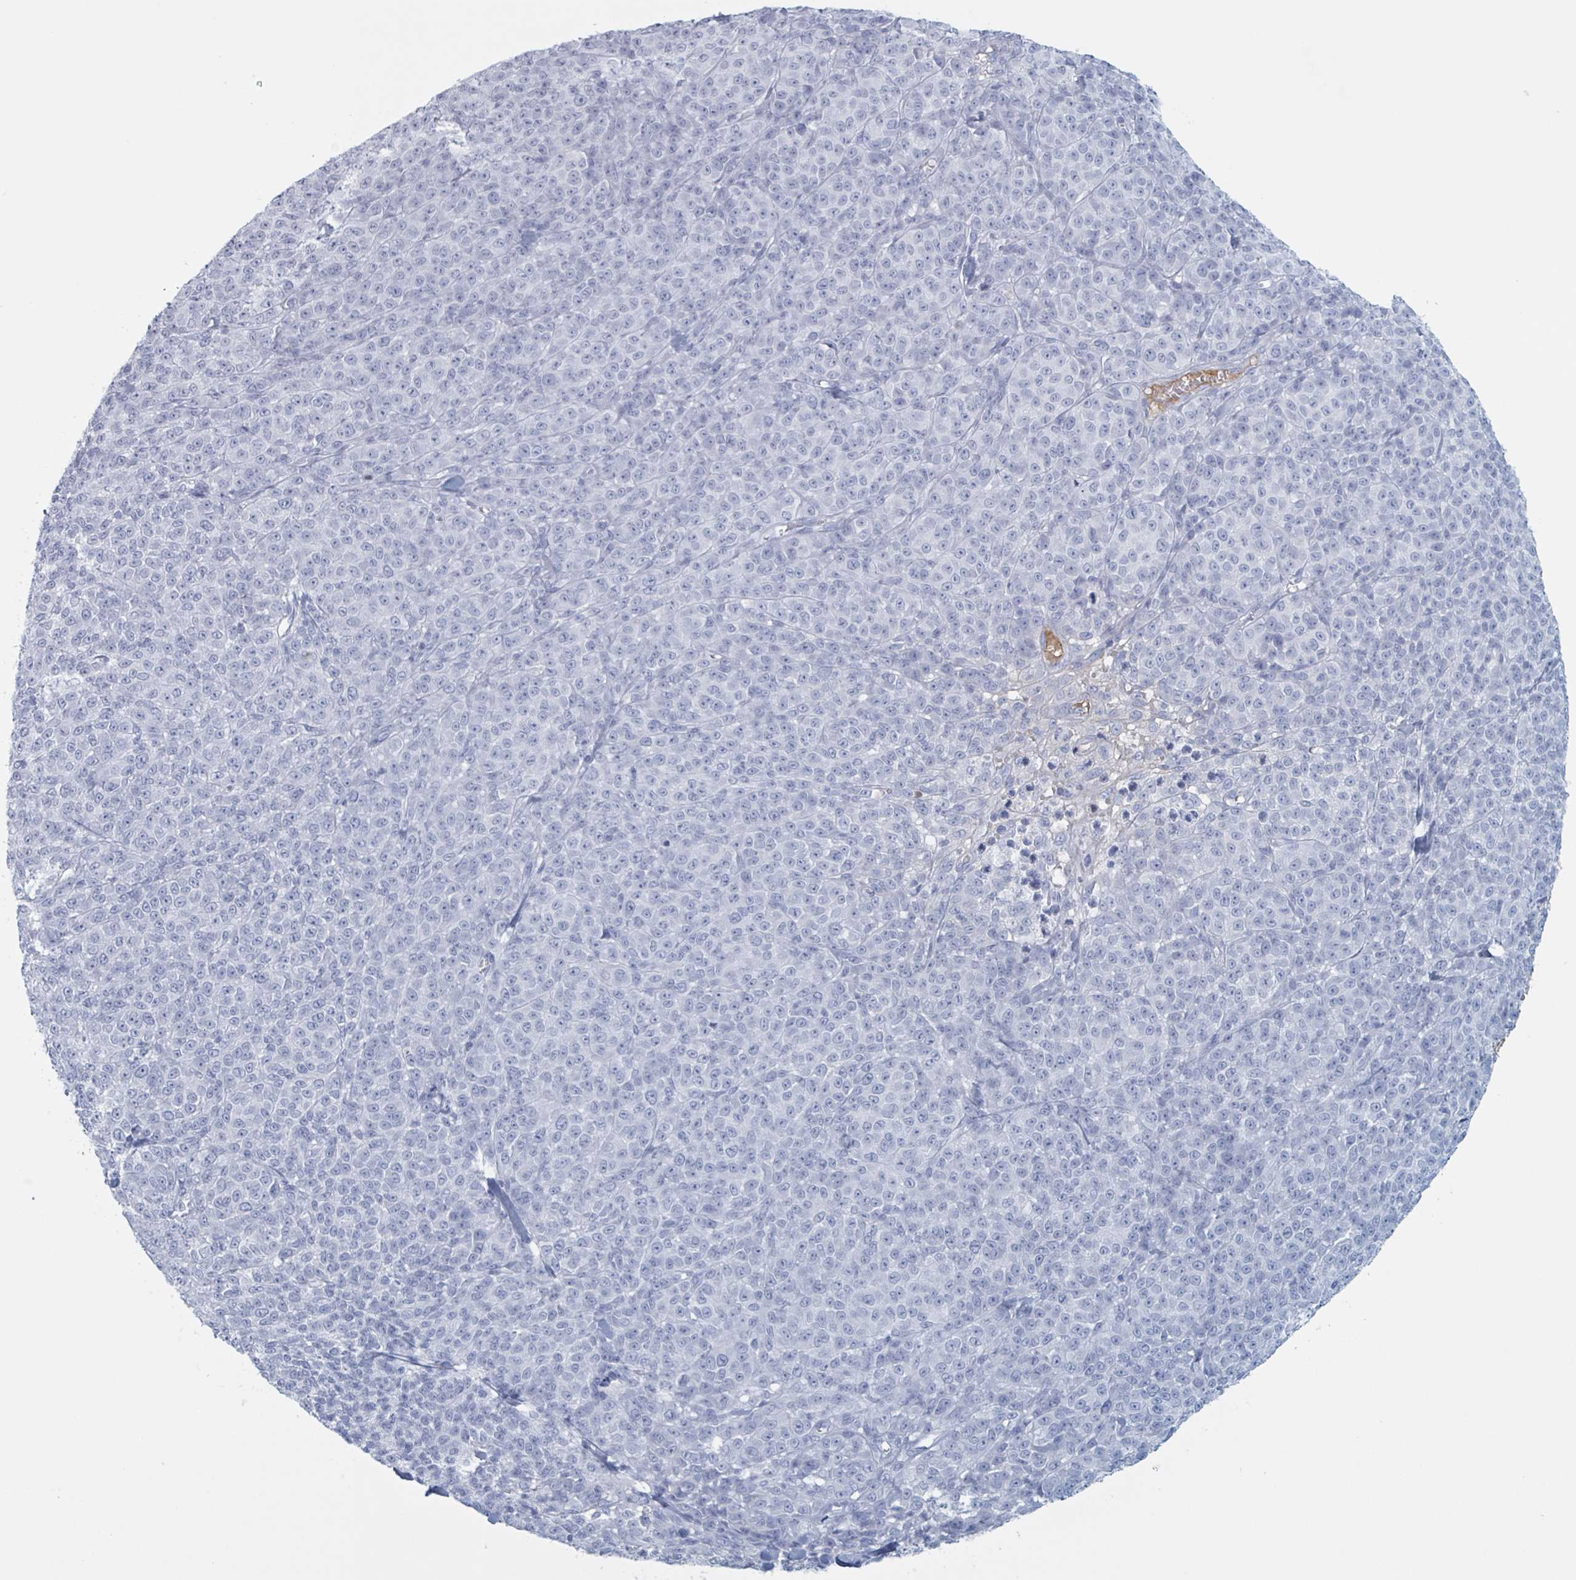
{"staining": {"intensity": "negative", "quantity": "none", "location": "none"}, "tissue": "melanoma", "cell_type": "Tumor cells", "image_type": "cancer", "snomed": [{"axis": "morphology", "description": "Normal tissue, NOS"}, {"axis": "morphology", "description": "Malignant melanoma, NOS"}, {"axis": "topography", "description": "Skin"}], "caption": "This is an IHC micrograph of malignant melanoma. There is no expression in tumor cells.", "gene": "KLK4", "patient": {"sex": "female", "age": 34}}